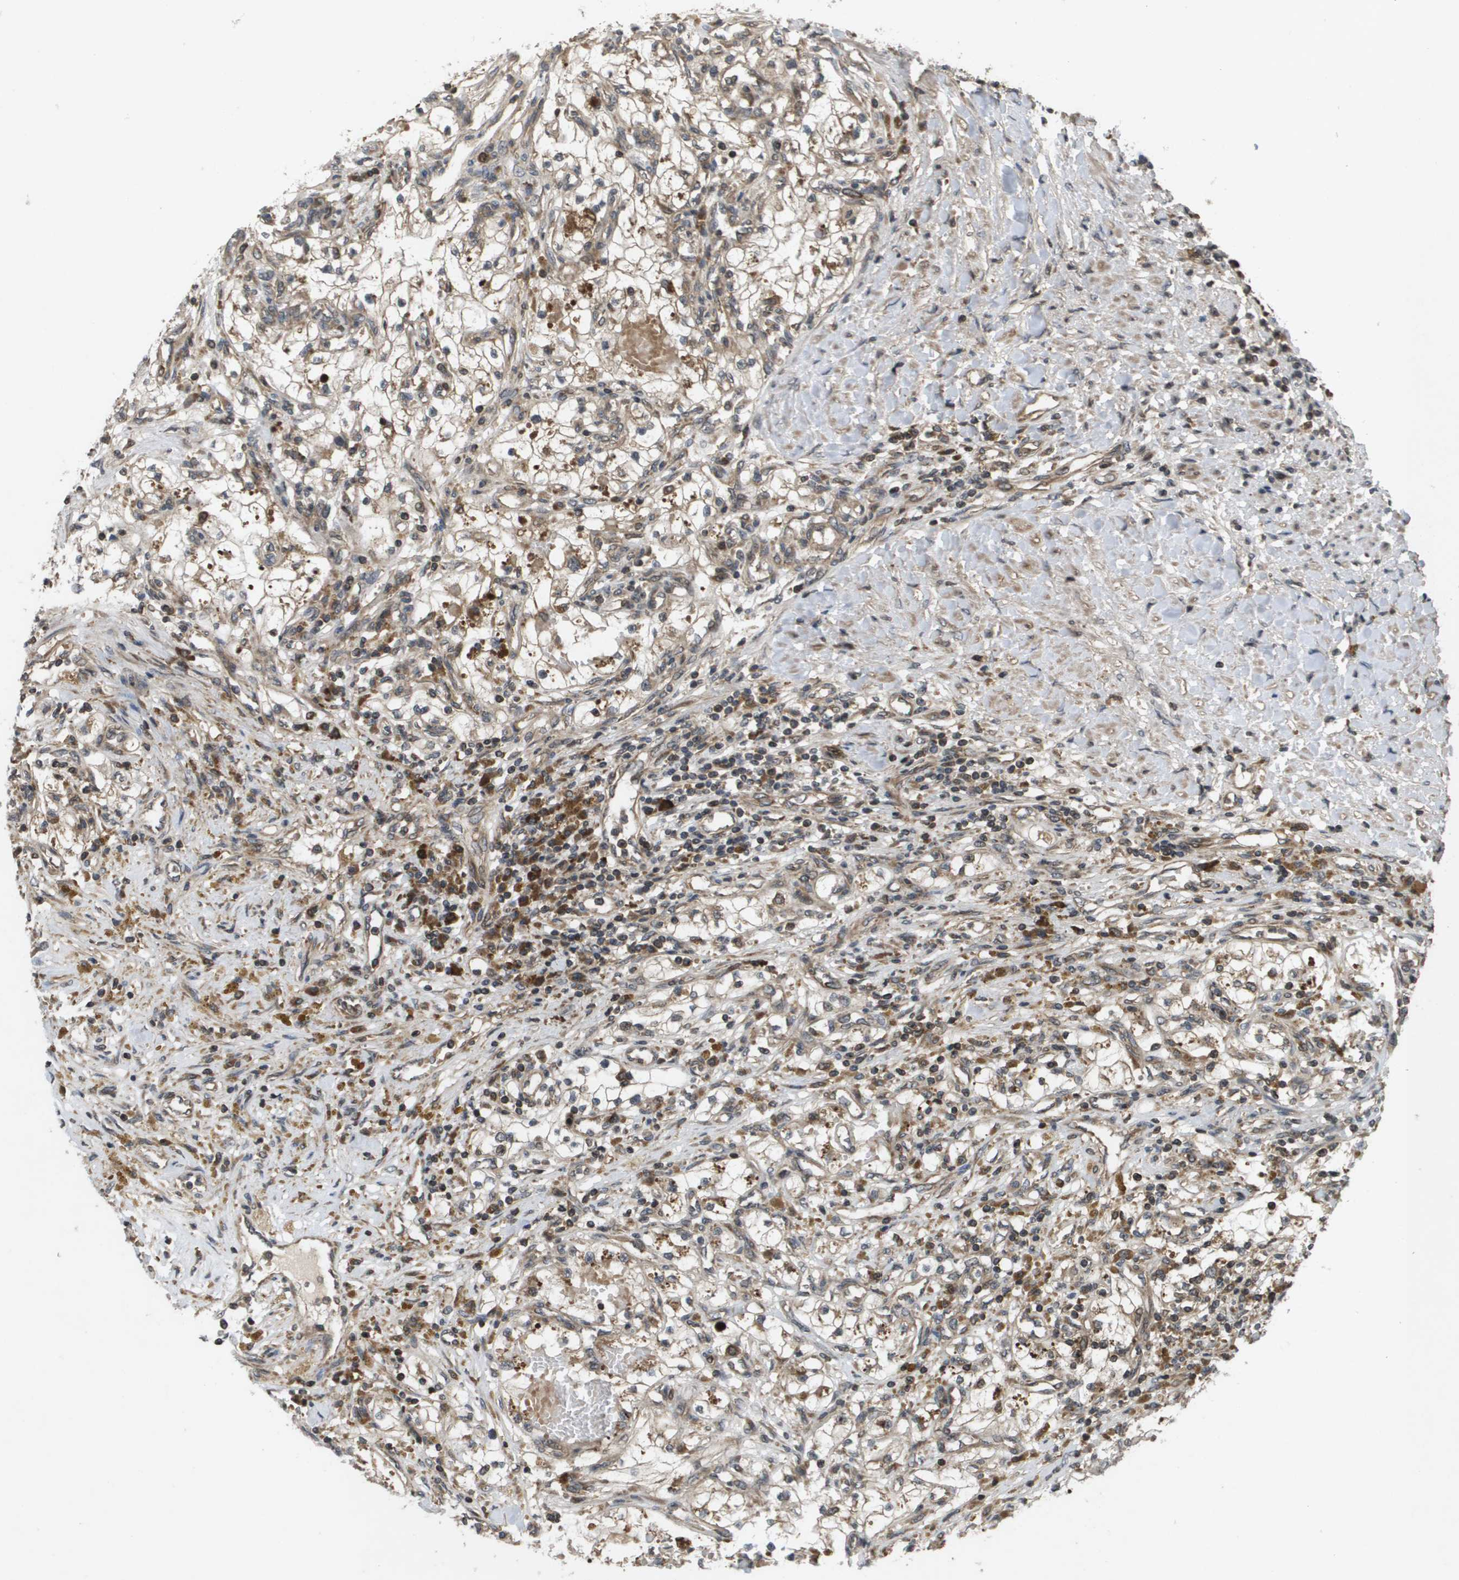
{"staining": {"intensity": "moderate", "quantity": ">75%", "location": "cytoplasmic/membranous"}, "tissue": "renal cancer", "cell_type": "Tumor cells", "image_type": "cancer", "snomed": [{"axis": "morphology", "description": "Adenocarcinoma, NOS"}, {"axis": "topography", "description": "Kidney"}], "caption": "Renal adenocarcinoma stained for a protein (brown) shows moderate cytoplasmic/membranous positive staining in about >75% of tumor cells.", "gene": "KIF11", "patient": {"sex": "male", "age": 68}}